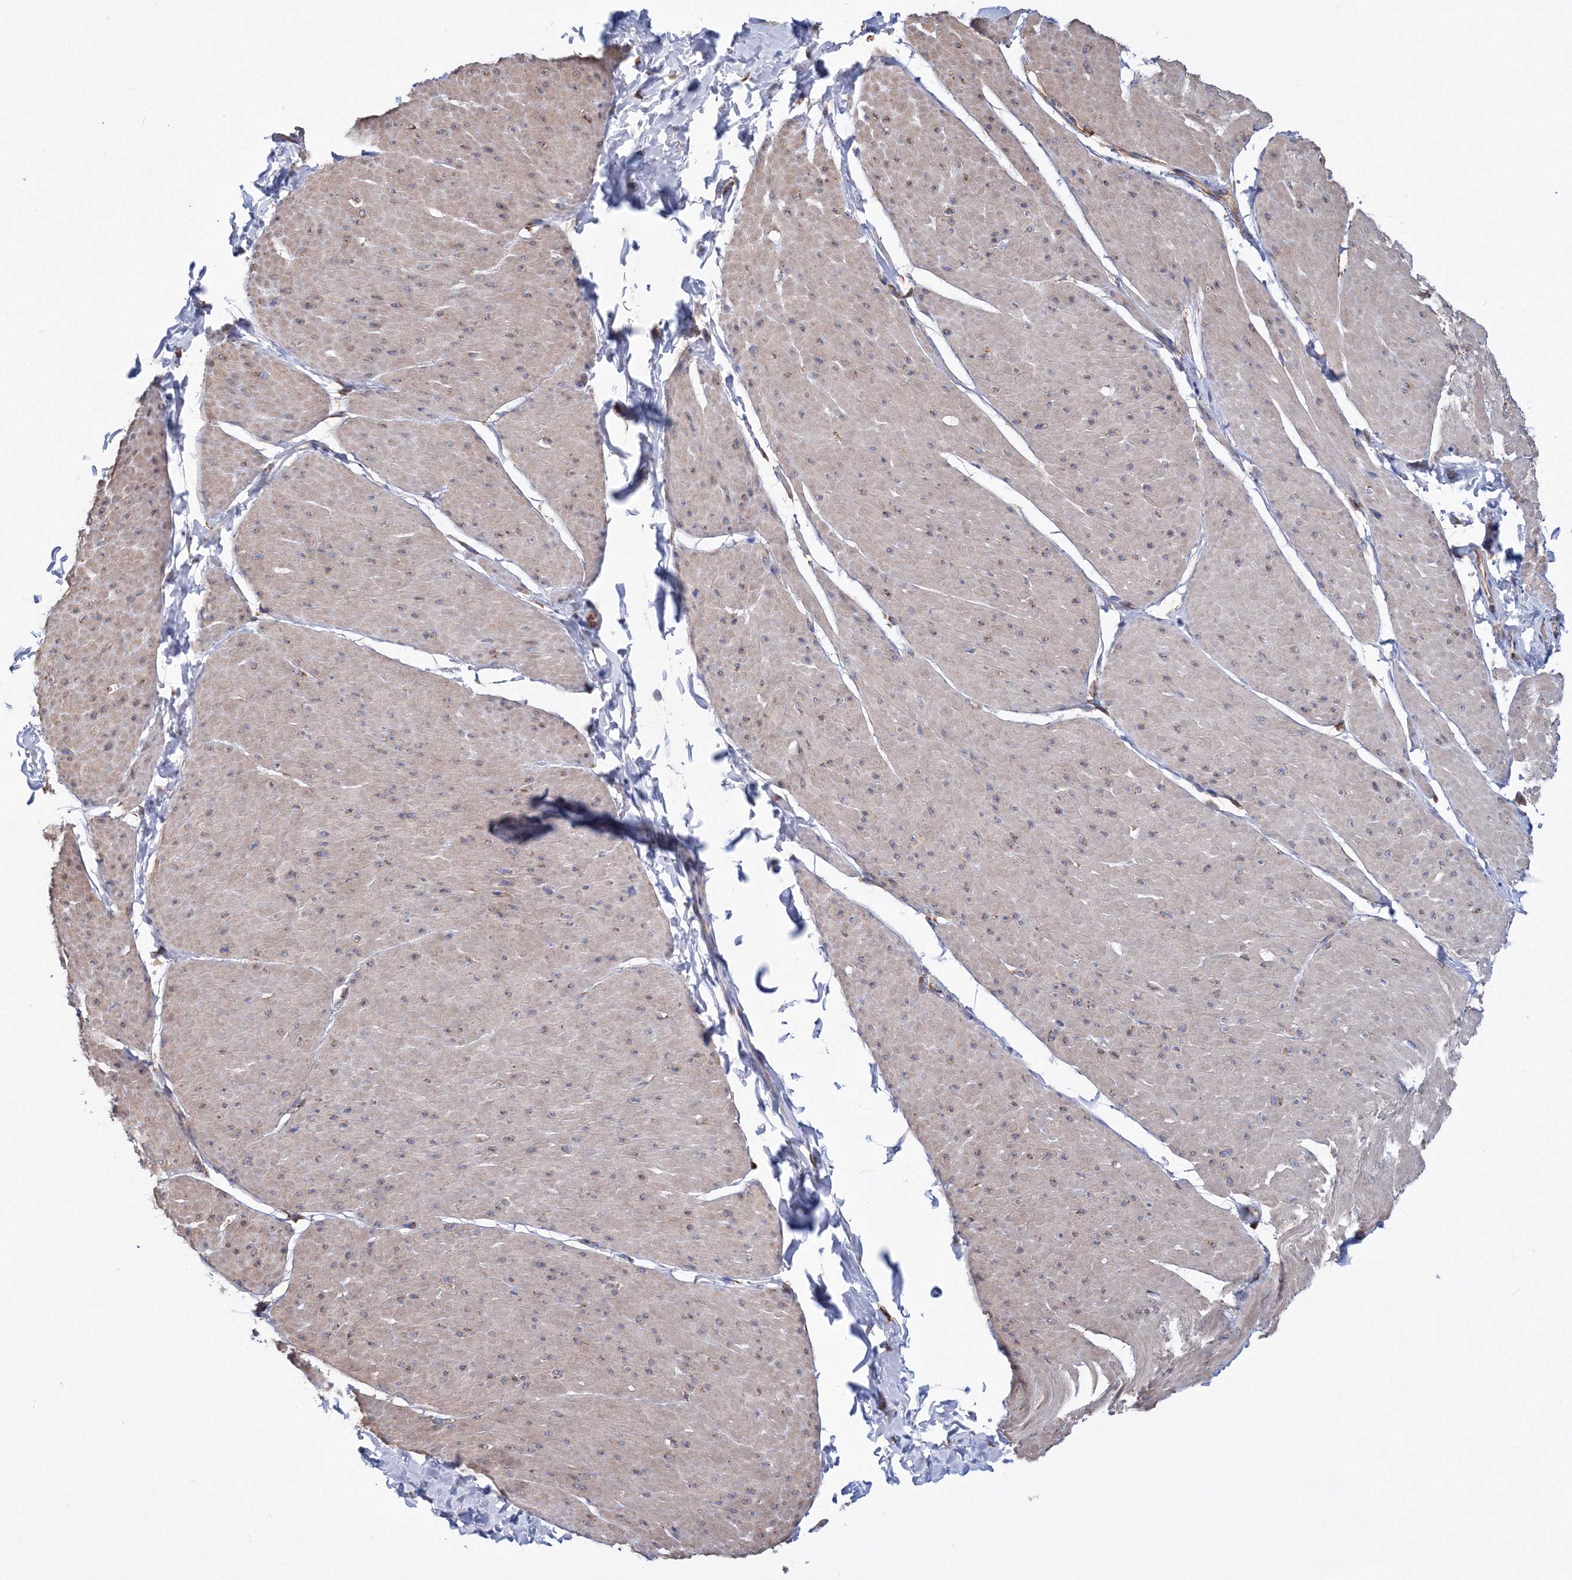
{"staining": {"intensity": "weak", "quantity": "25%-75%", "location": "cytoplasmic/membranous"}, "tissue": "smooth muscle", "cell_type": "Smooth muscle cells", "image_type": "normal", "snomed": [{"axis": "morphology", "description": "Urothelial carcinoma, High grade"}, {"axis": "topography", "description": "Urinary bladder"}], "caption": "This is a micrograph of immunohistochemistry (IHC) staining of normal smooth muscle, which shows weak positivity in the cytoplasmic/membranous of smooth muscle cells.", "gene": "VPS8", "patient": {"sex": "male", "age": 46}}